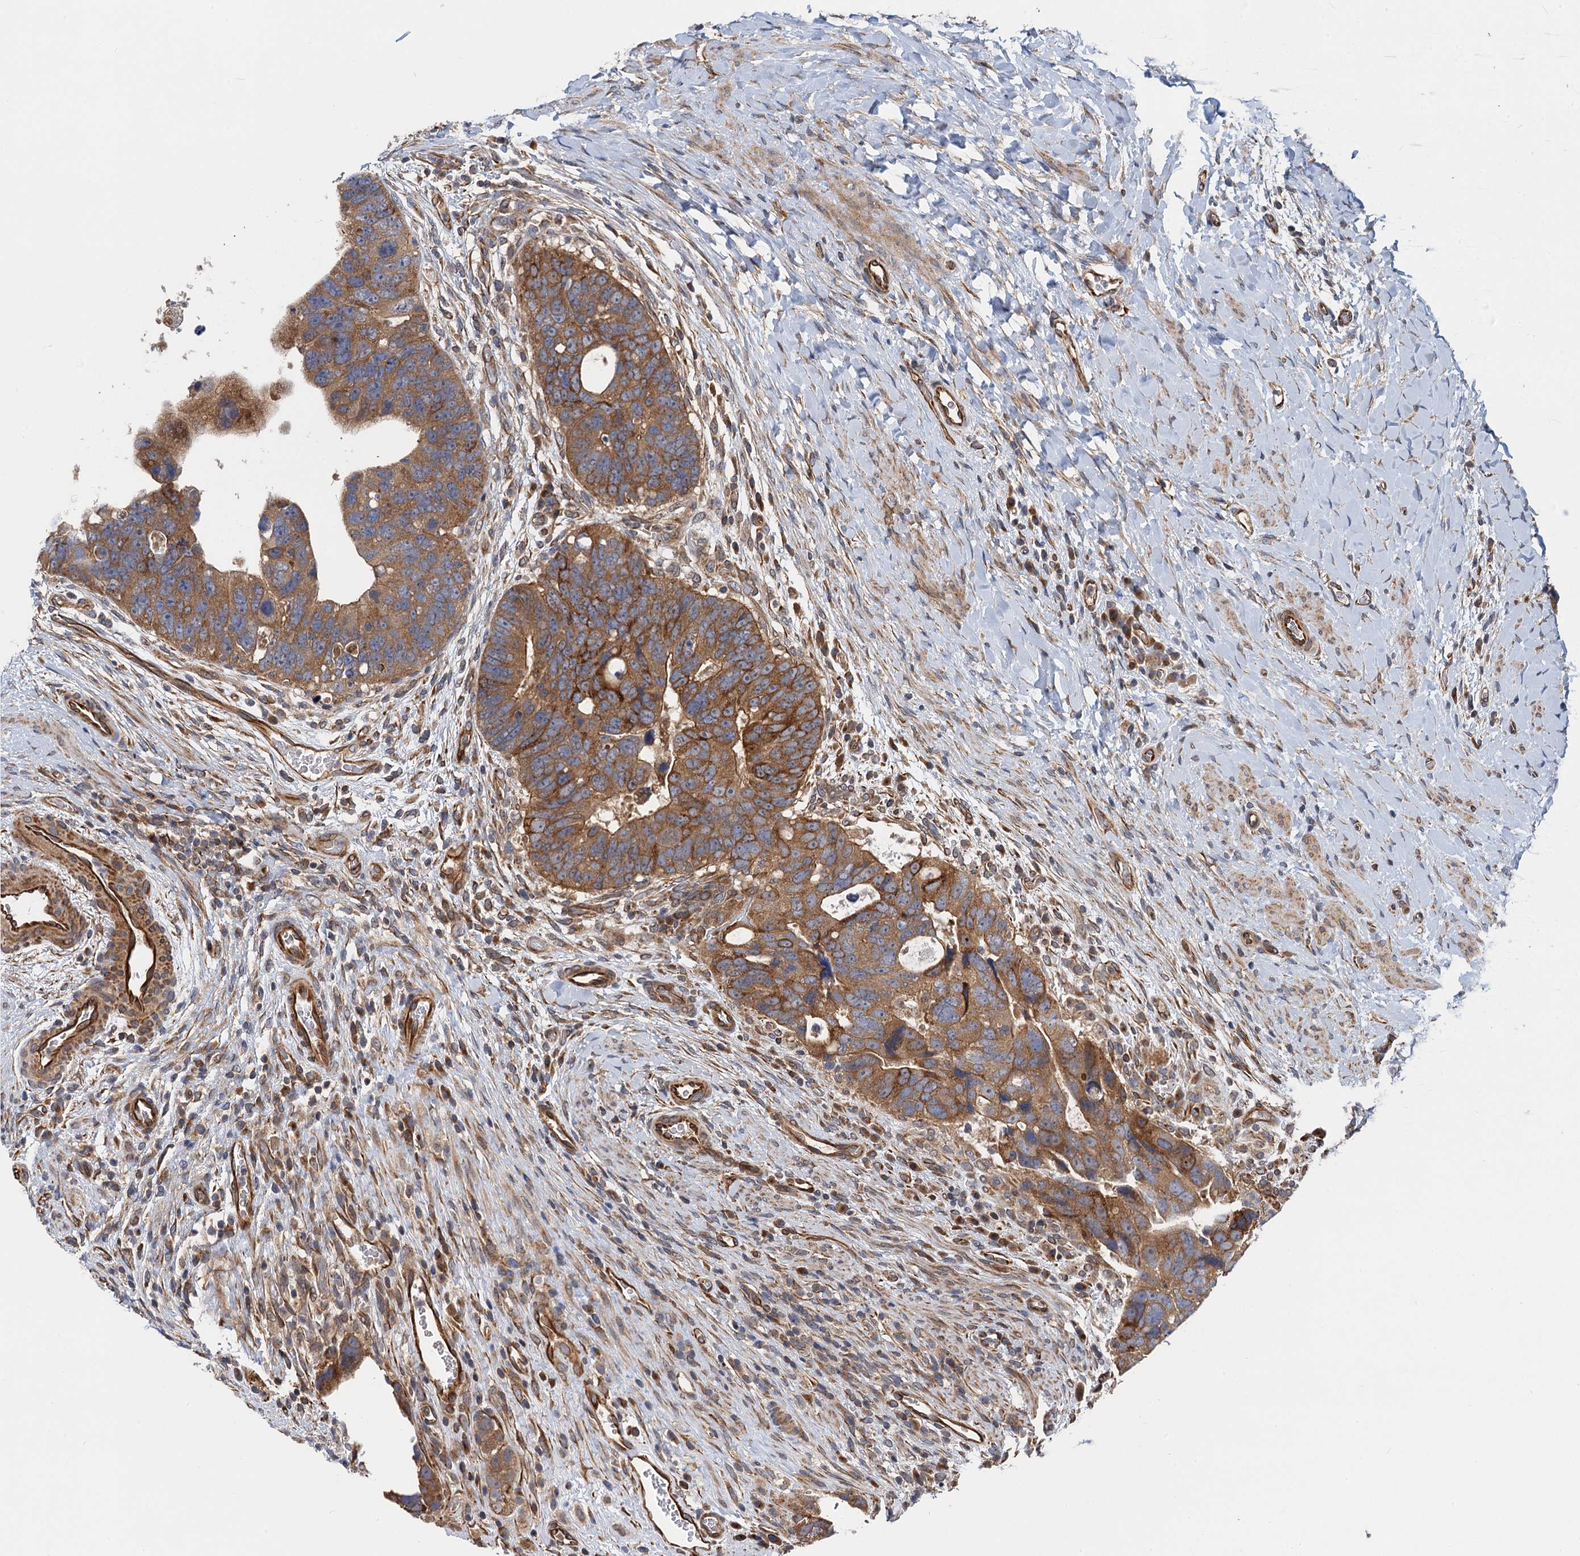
{"staining": {"intensity": "moderate", "quantity": ">75%", "location": "cytoplasmic/membranous"}, "tissue": "colorectal cancer", "cell_type": "Tumor cells", "image_type": "cancer", "snomed": [{"axis": "morphology", "description": "Adenocarcinoma, NOS"}, {"axis": "topography", "description": "Rectum"}], "caption": "Adenocarcinoma (colorectal) tissue reveals moderate cytoplasmic/membranous positivity in approximately >75% of tumor cells", "gene": "PJA2", "patient": {"sex": "male", "age": 59}}